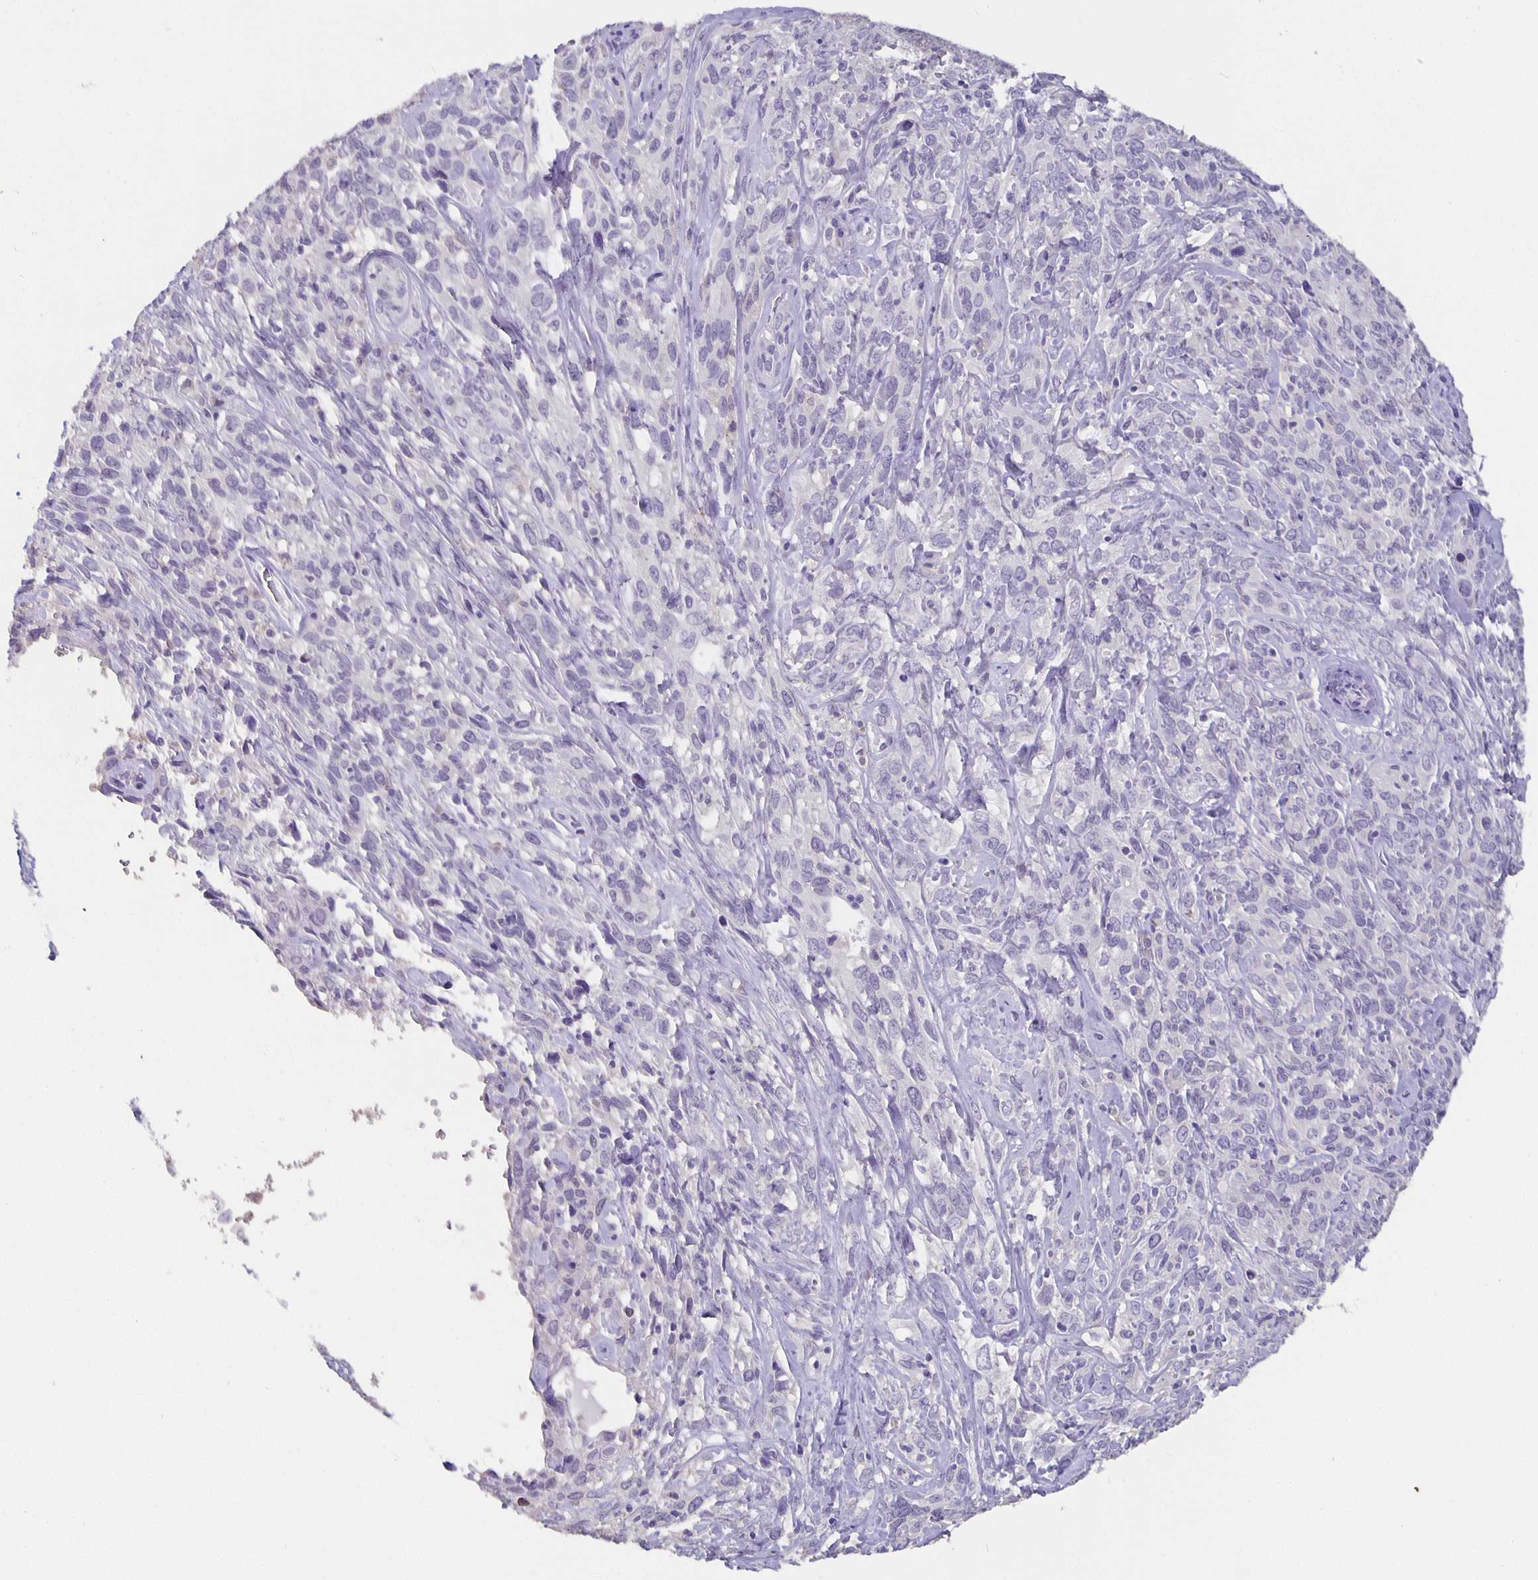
{"staining": {"intensity": "negative", "quantity": "none", "location": "none"}, "tissue": "cervical cancer", "cell_type": "Tumor cells", "image_type": "cancer", "snomed": [{"axis": "morphology", "description": "Normal tissue, NOS"}, {"axis": "morphology", "description": "Squamous cell carcinoma, NOS"}, {"axis": "topography", "description": "Cervix"}], "caption": "Protein analysis of squamous cell carcinoma (cervical) displays no significant positivity in tumor cells.", "gene": "GPX4", "patient": {"sex": "female", "age": 51}}